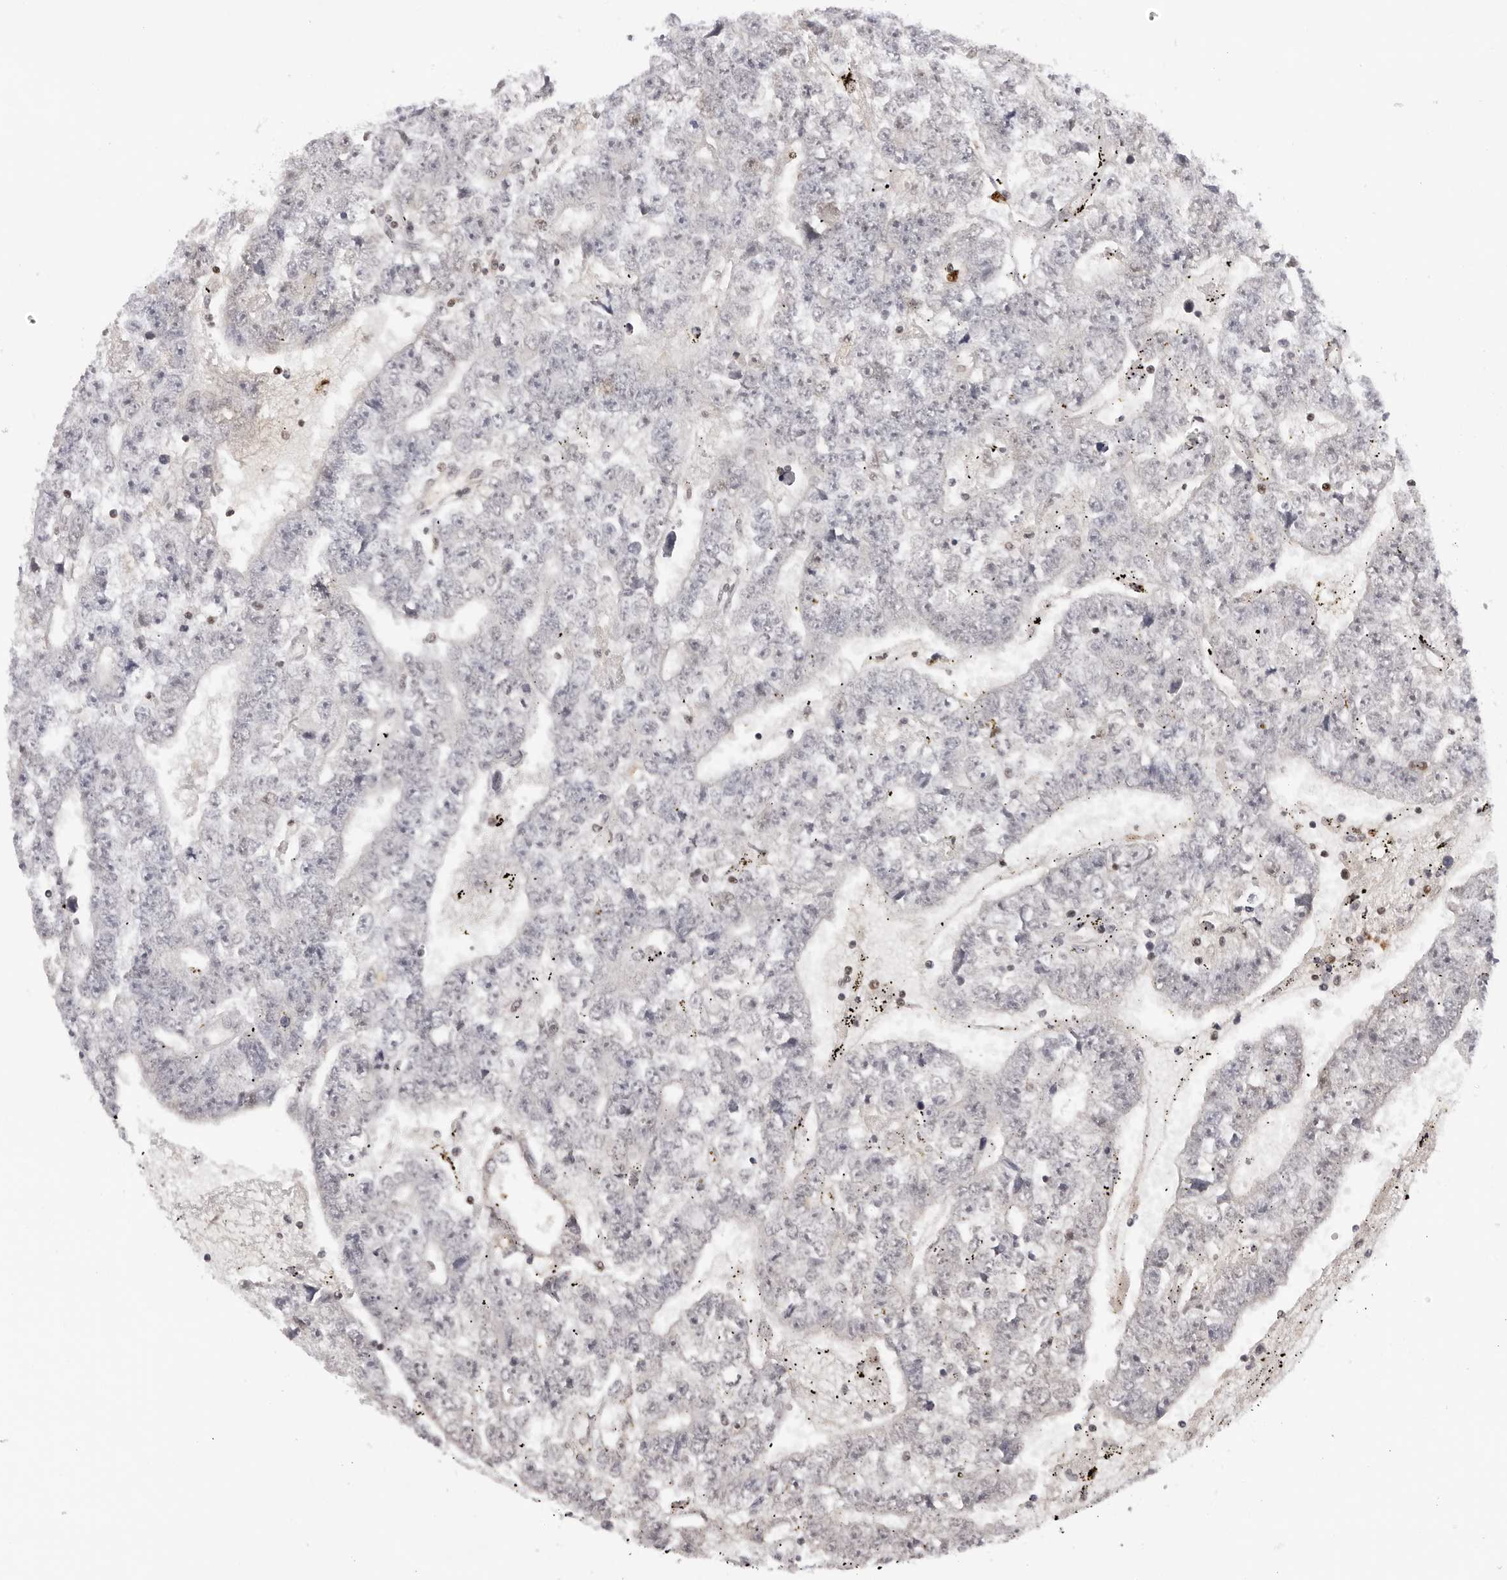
{"staining": {"intensity": "negative", "quantity": "none", "location": "none"}, "tissue": "testis cancer", "cell_type": "Tumor cells", "image_type": "cancer", "snomed": [{"axis": "morphology", "description": "Carcinoma, Embryonal, NOS"}, {"axis": "topography", "description": "Testis"}], "caption": "A histopathology image of human testis cancer is negative for staining in tumor cells.", "gene": "OGG1", "patient": {"sex": "male", "age": 25}}